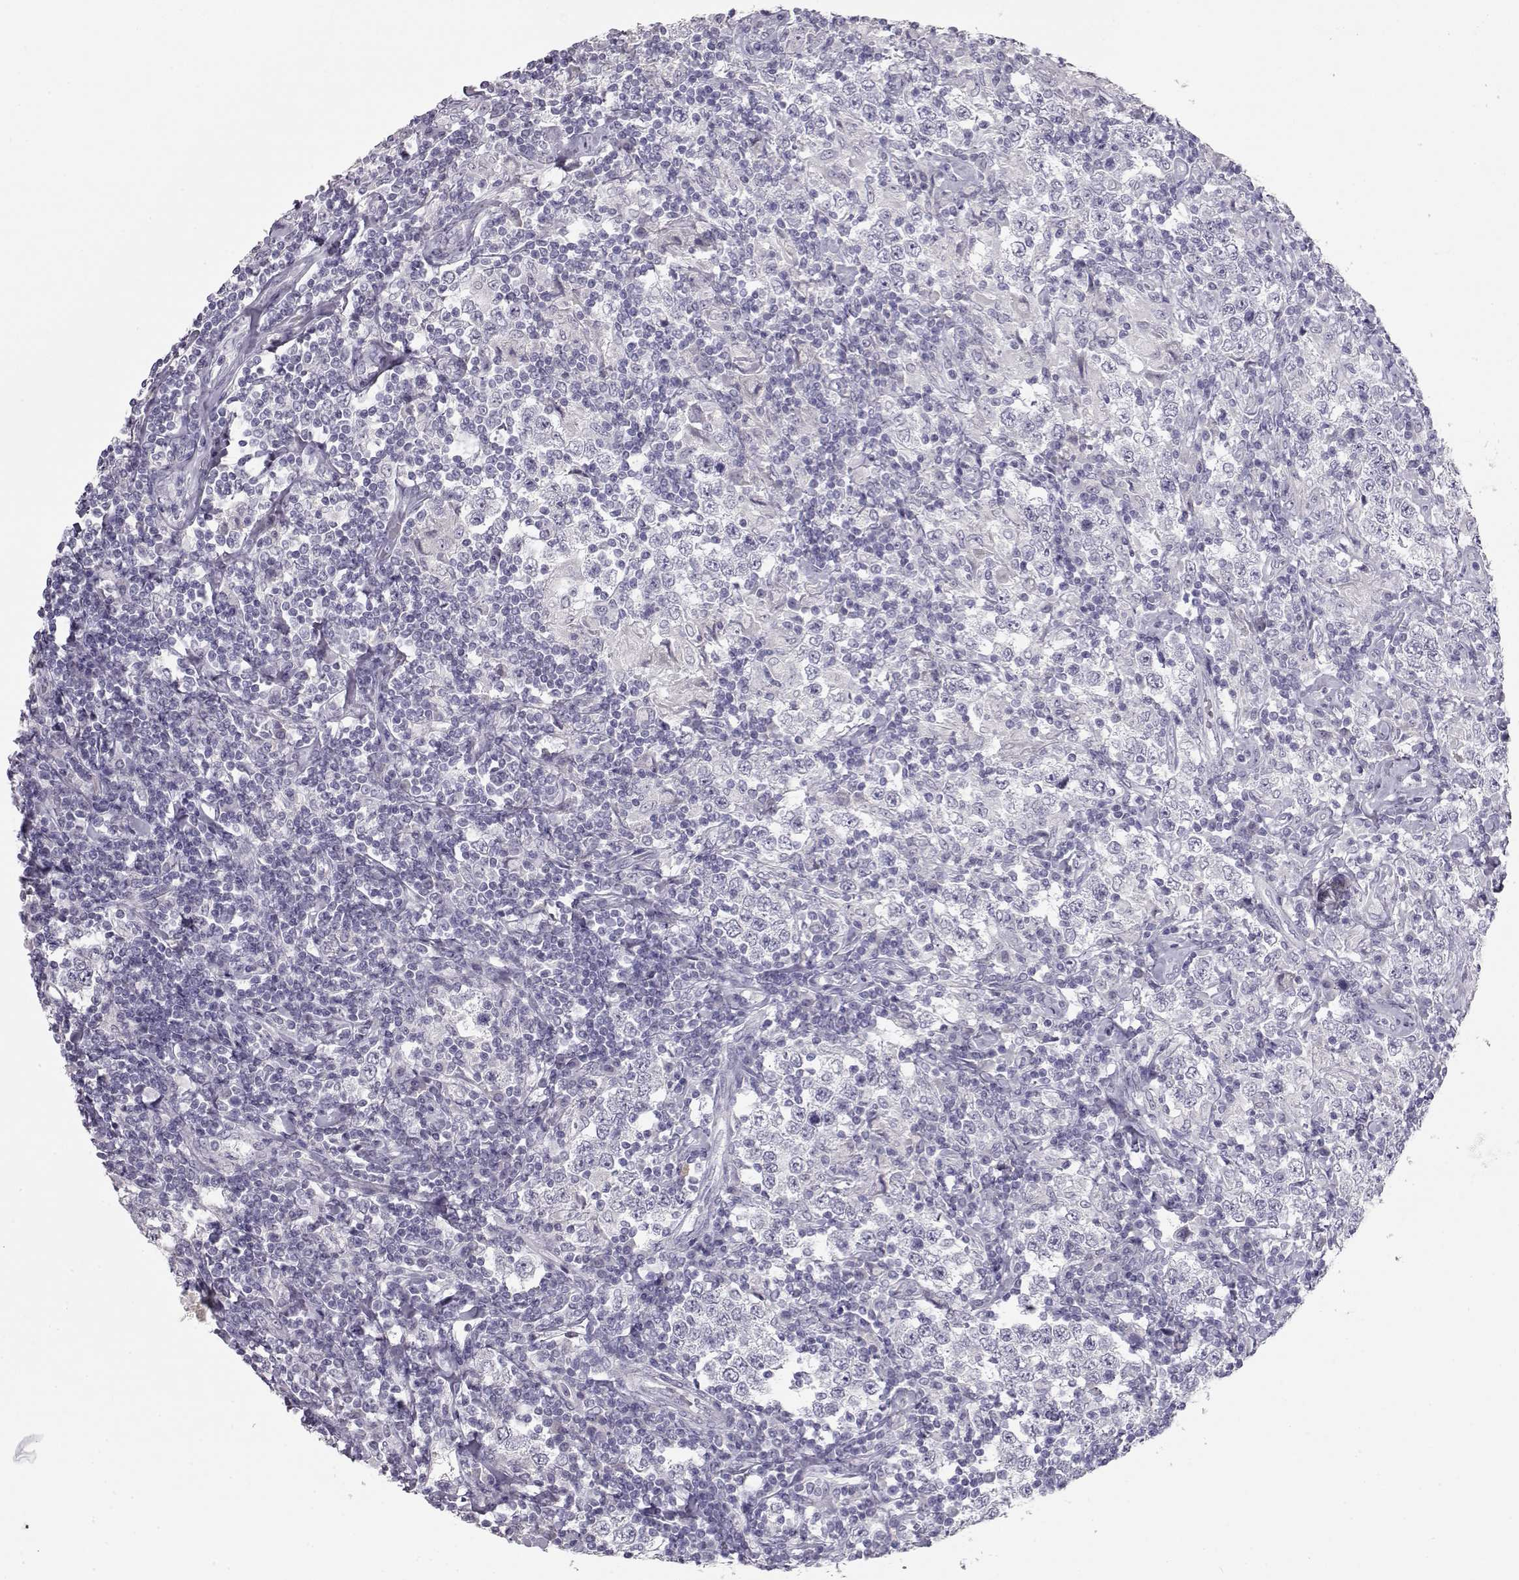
{"staining": {"intensity": "negative", "quantity": "none", "location": "none"}, "tissue": "testis cancer", "cell_type": "Tumor cells", "image_type": "cancer", "snomed": [{"axis": "morphology", "description": "Seminoma, NOS"}, {"axis": "morphology", "description": "Carcinoma, Embryonal, NOS"}, {"axis": "topography", "description": "Testis"}], "caption": "High magnification brightfield microscopy of testis cancer (embryonal carcinoma) stained with DAB (3,3'-diaminobenzidine) (brown) and counterstained with hematoxylin (blue): tumor cells show no significant expression.", "gene": "LAMB3", "patient": {"sex": "male", "age": 41}}